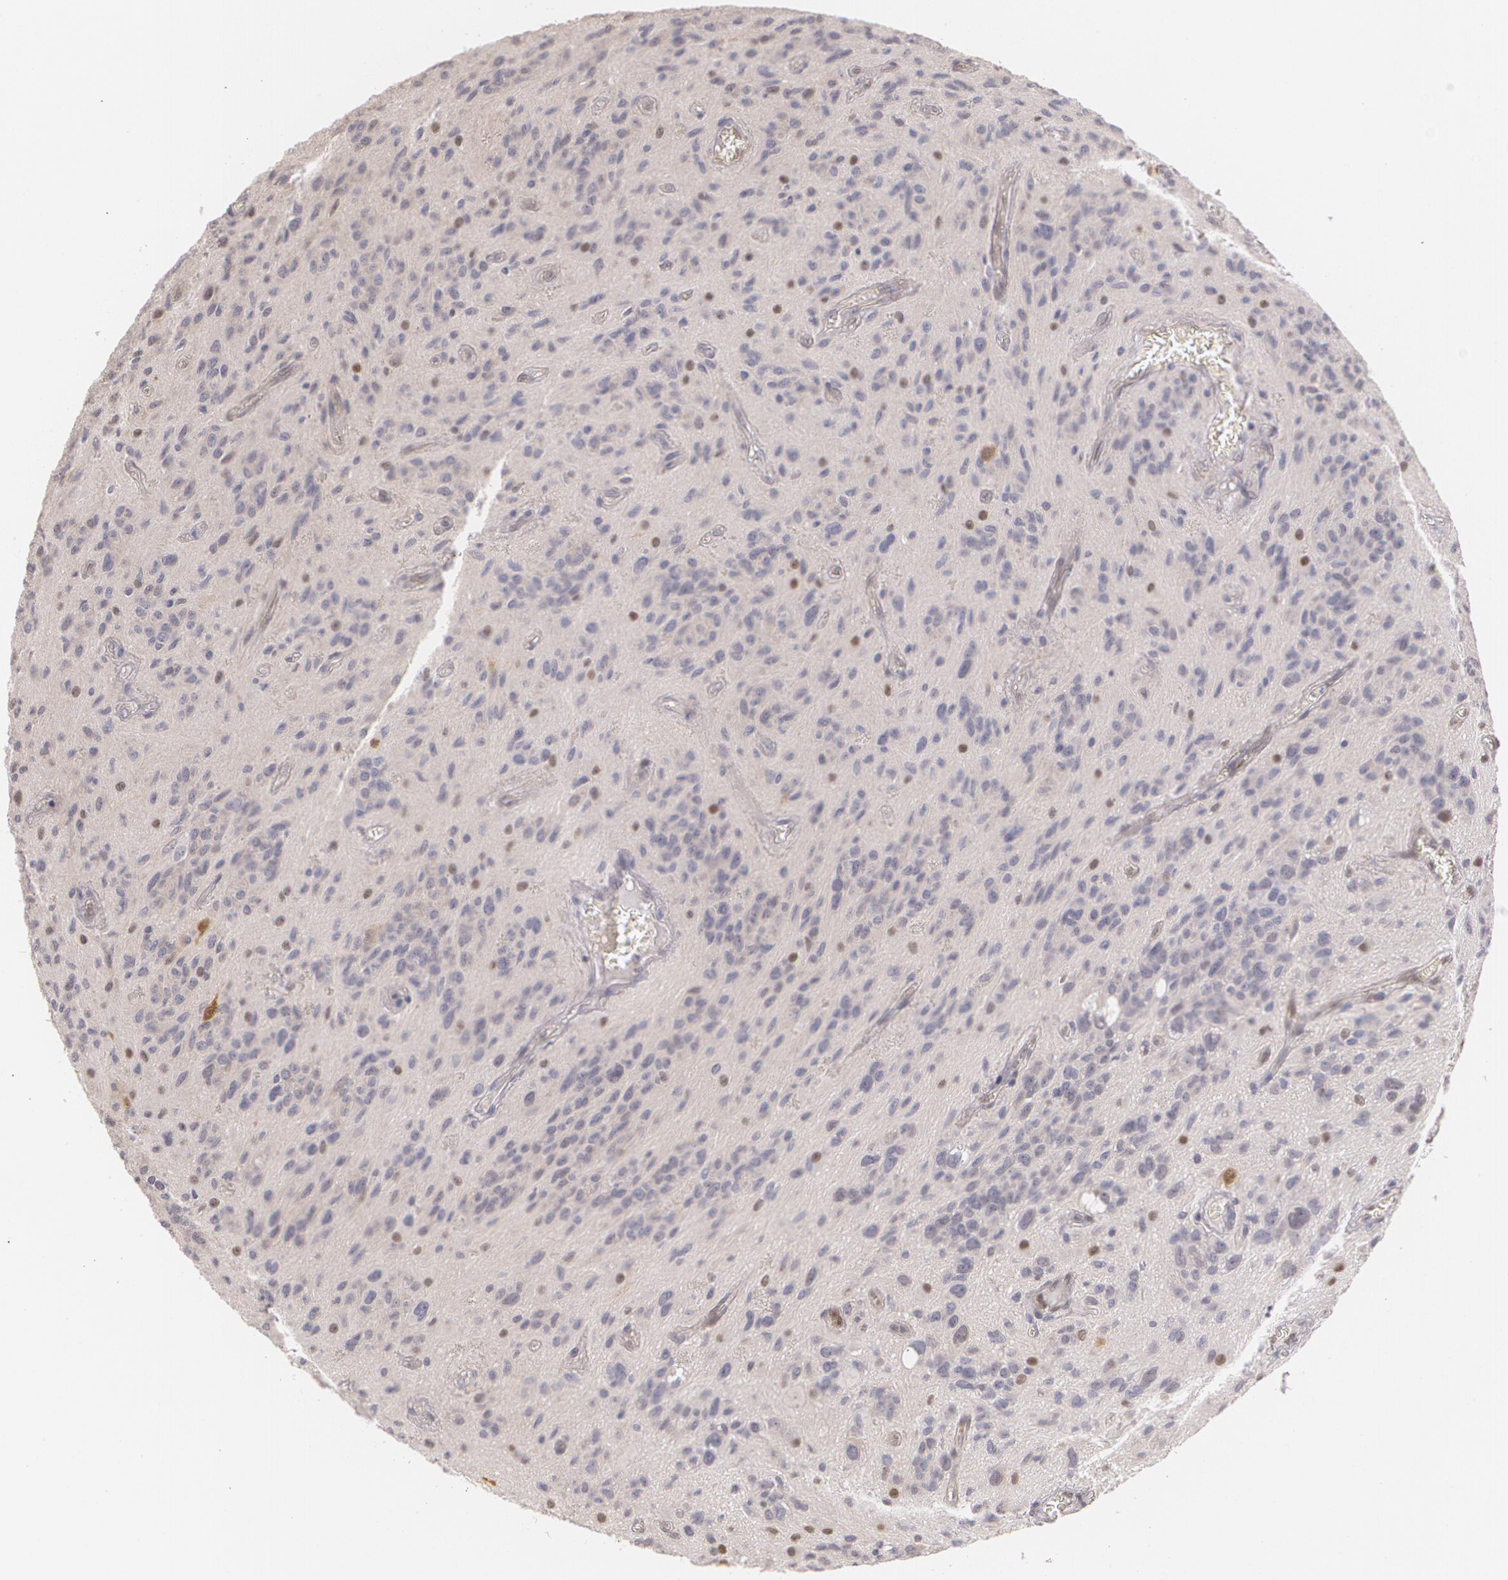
{"staining": {"intensity": "moderate", "quantity": "<25%", "location": "nuclear"}, "tissue": "glioma", "cell_type": "Tumor cells", "image_type": "cancer", "snomed": [{"axis": "morphology", "description": "Glioma, malignant, Low grade"}, {"axis": "topography", "description": "Brain"}], "caption": "Protein analysis of malignant glioma (low-grade) tissue shows moderate nuclear staining in about <25% of tumor cells. (brown staining indicates protein expression, while blue staining denotes nuclei).", "gene": "ZBTB16", "patient": {"sex": "female", "age": 15}}